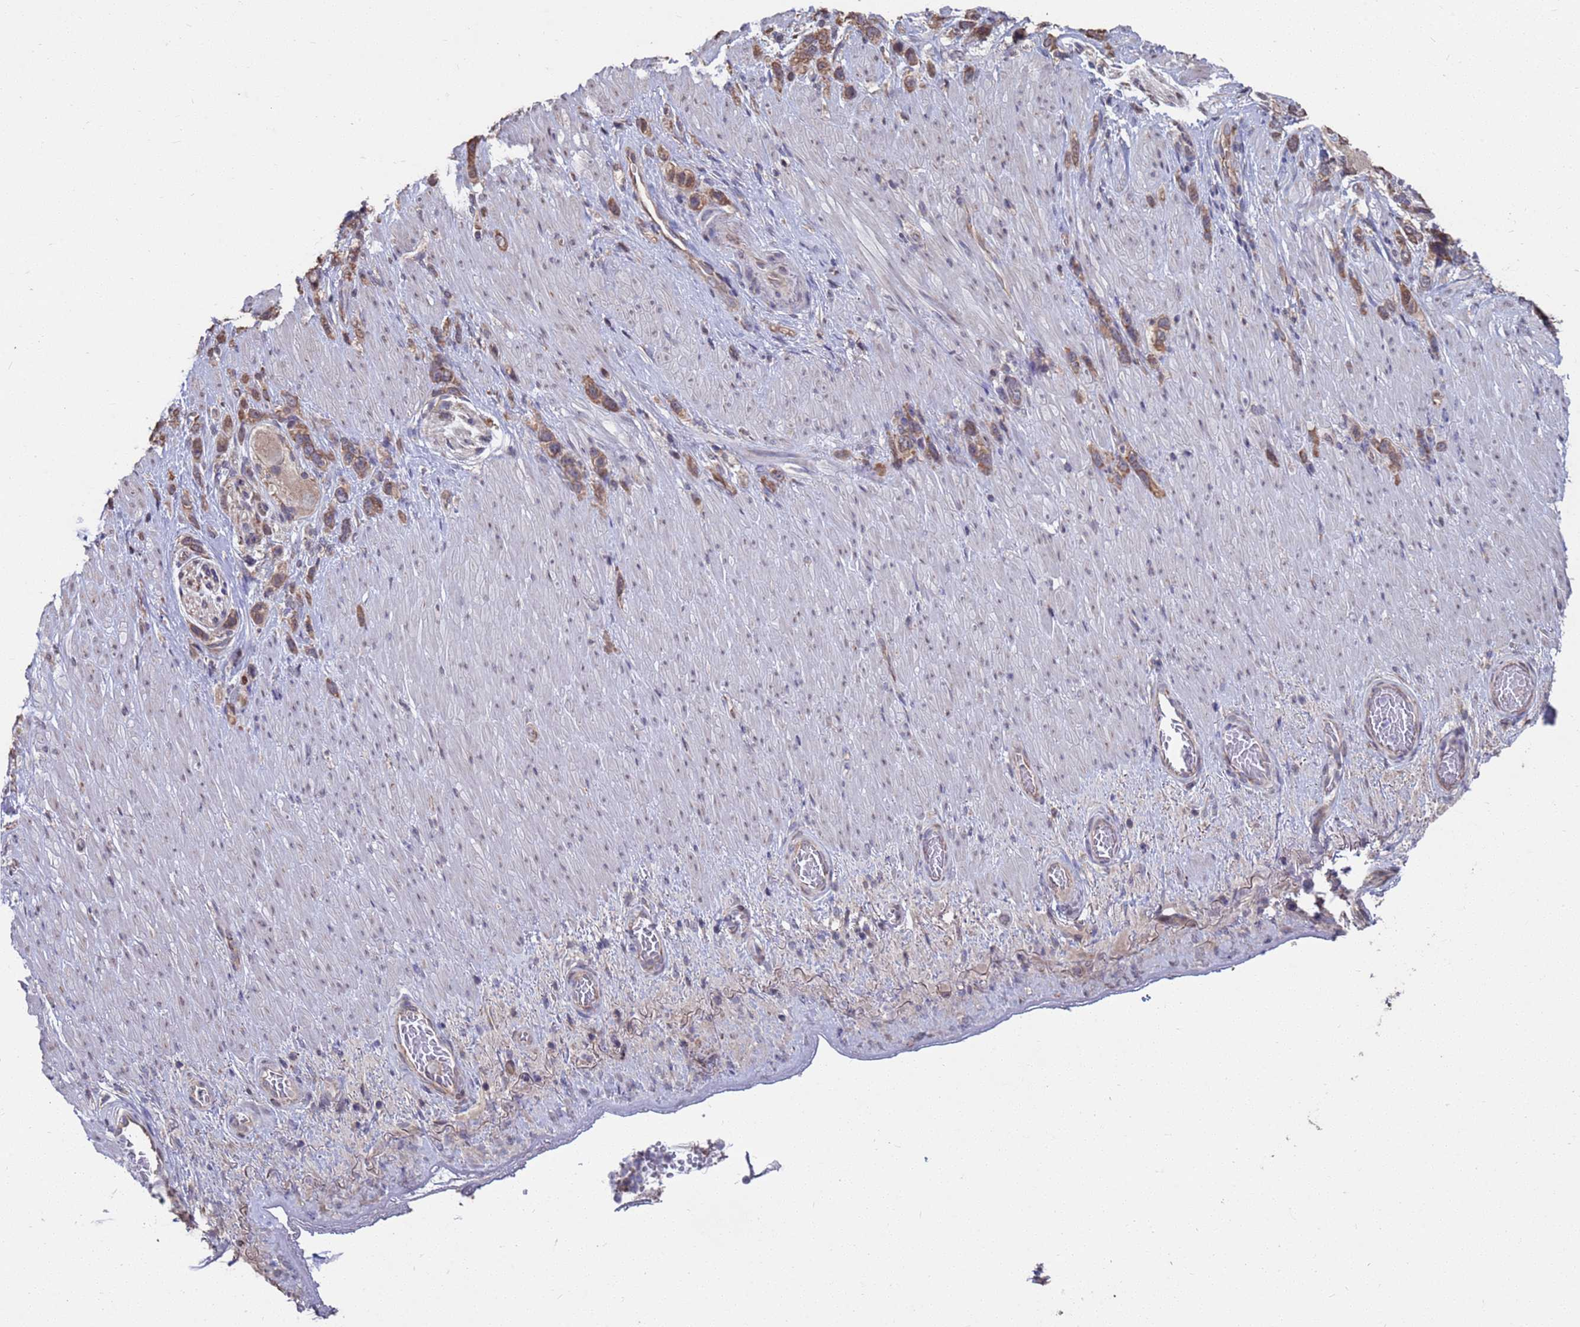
{"staining": {"intensity": "moderate", "quantity": ">75%", "location": "cytoplasmic/membranous"}, "tissue": "stomach cancer", "cell_type": "Tumor cells", "image_type": "cancer", "snomed": [{"axis": "morphology", "description": "Adenocarcinoma, NOS"}, {"axis": "topography", "description": "Stomach"}], "caption": "A histopathology image showing moderate cytoplasmic/membranous staining in approximately >75% of tumor cells in adenocarcinoma (stomach), as visualized by brown immunohistochemical staining.", "gene": "CFAP119", "patient": {"sex": "female", "age": 65}}